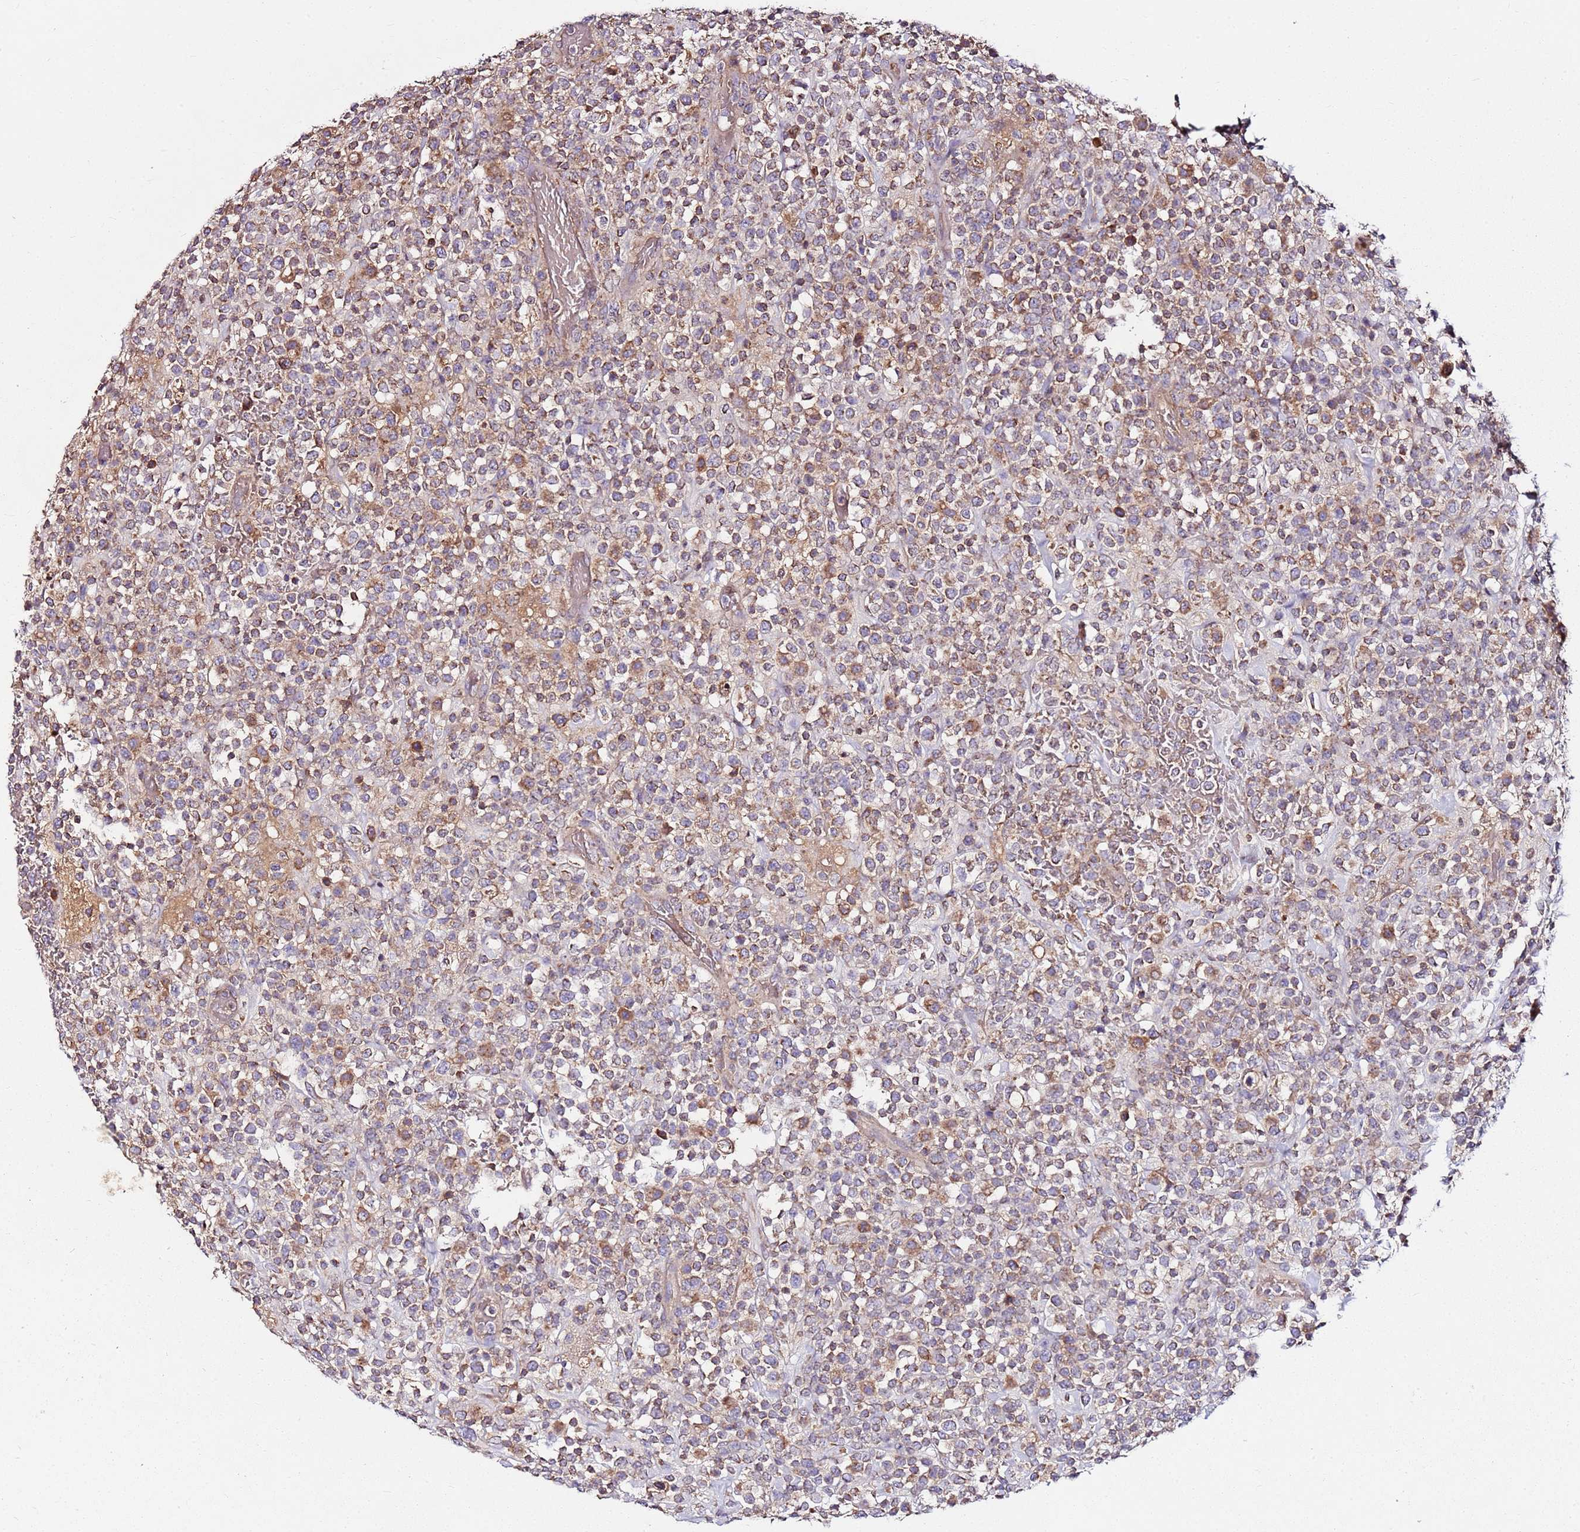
{"staining": {"intensity": "moderate", "quantity": "25%-75%", "location": "cytoplasmic/membranous"}, "tissue": "lymphoma", "cell_type": "Tumor cells", "image_type": "cancer", "snomed": [{"axis": "morphology", "description": "Malignant lymphoma, non-Hodgkin's type, High grade"}, {"axis": "topography", "description": "Colon"}], "caption": "Immunohistochemistry (IHC) staining of lymphoma, which displays medium levels of moderate cytoplasmic/membranous positivity in approximately 25%-75% of tumor cells indicating moderate cytoplasmic/membranous protein staining. The staining was performed using DAB (3,3'-diaminobenzidine) (brown) for protein detection and nuclei were counterstained in hematoxylin (blue).", "gene": "KRTAP21-3", "patient": {"sex": "female", "age": 53}}